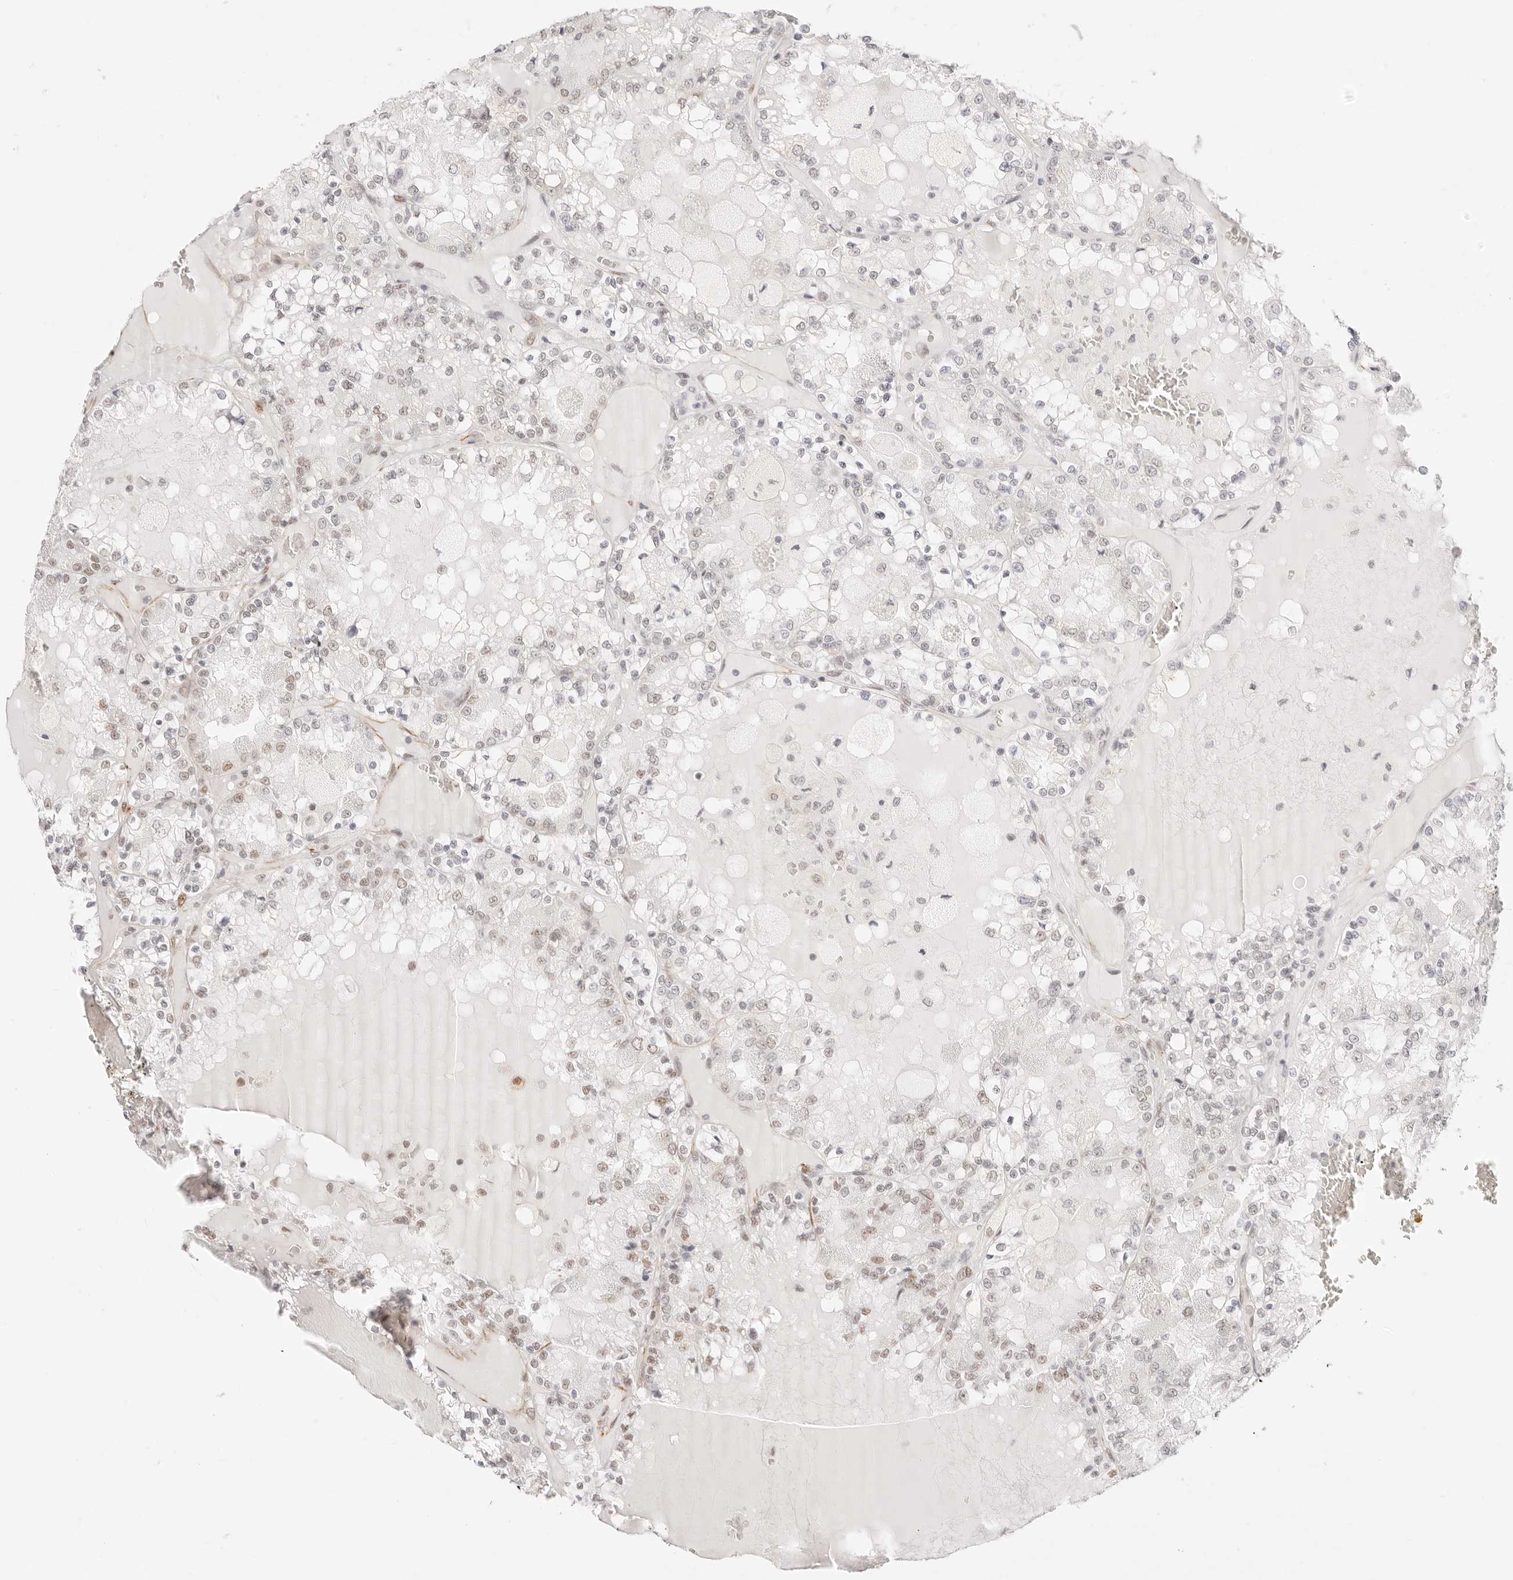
{"staining": {"intensity": "weak", "quantity": "<25%", "location": "nuclear"}, "tissue": "renal cancer", "cell_type": "Tumor cells", "image_type": "cancer", "snomed": [{"axis": "morphology", "description": "Adenocarcinoma, NOS"}, {"axis": "topography", "description": "Kidney"}], "caption": "Tumor cells show no significant positivity in renal adenocarcinoma. (DAB IHC with hematoxylin counter stain).", "gene": "ZC3H11A", "patient": {"sex": "female", "age": 56}}